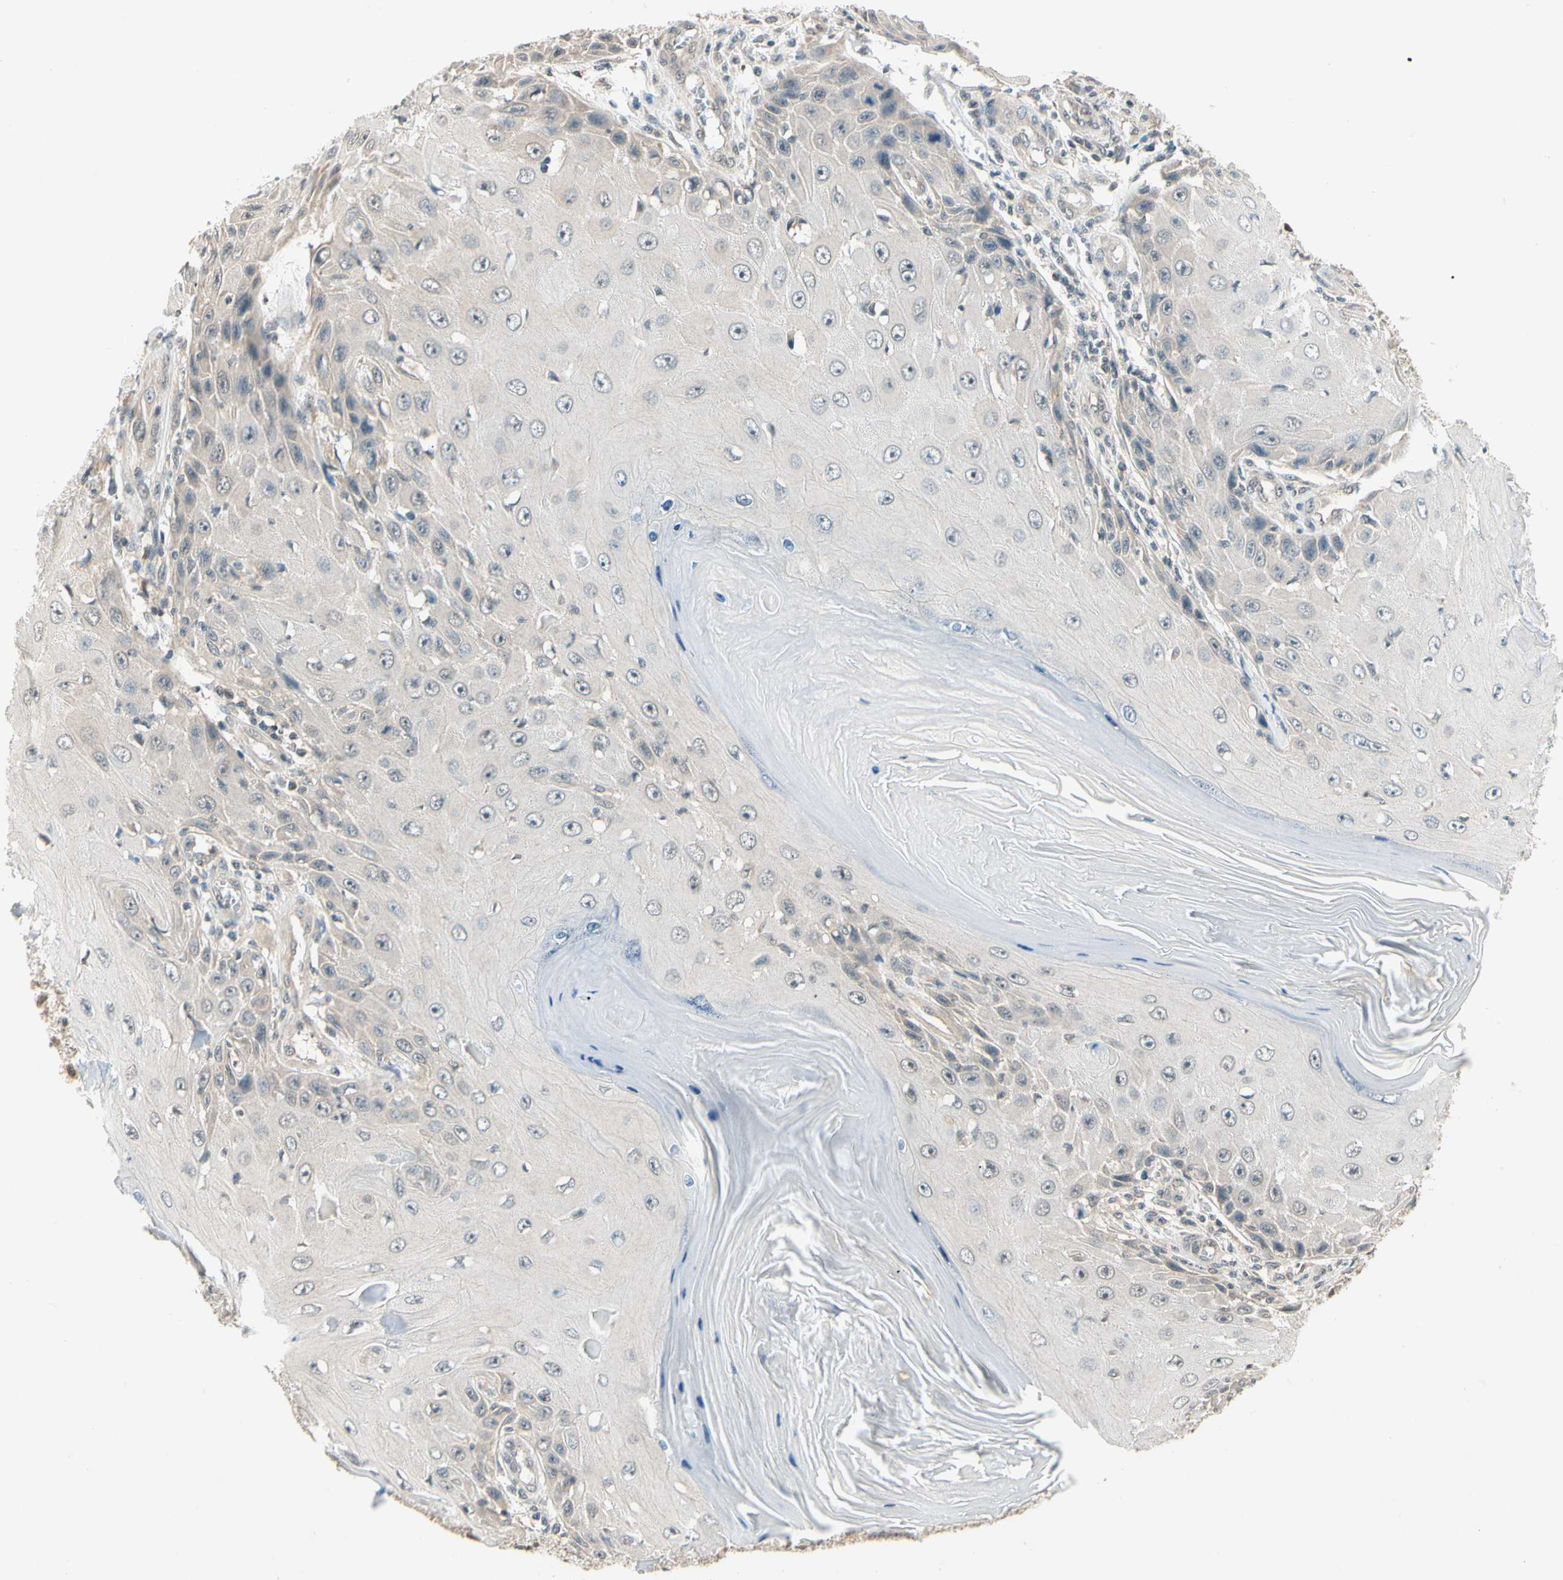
{"staining": {"intensity": "weak", "quantity": "<25%", "location": "cytoplasmic/membranous,nuclear"}, "tissue": "skin cancer", "cell_type": "Tumor cells", "image_type": "cancer", "snomed": [{"axis": "morphology", "description": "Squamous cell carcinoma, NOS"}, {"axis": "topography", "description": "Skin"}], "caption": "High power microscopy micrograph of an IHC histopathology image of squamous cell carcinoma (skin), revealing no significant positivity in tumor cells.", "gene": "ZSCAN12", "patient": {"sex": "female", "age": 73}}